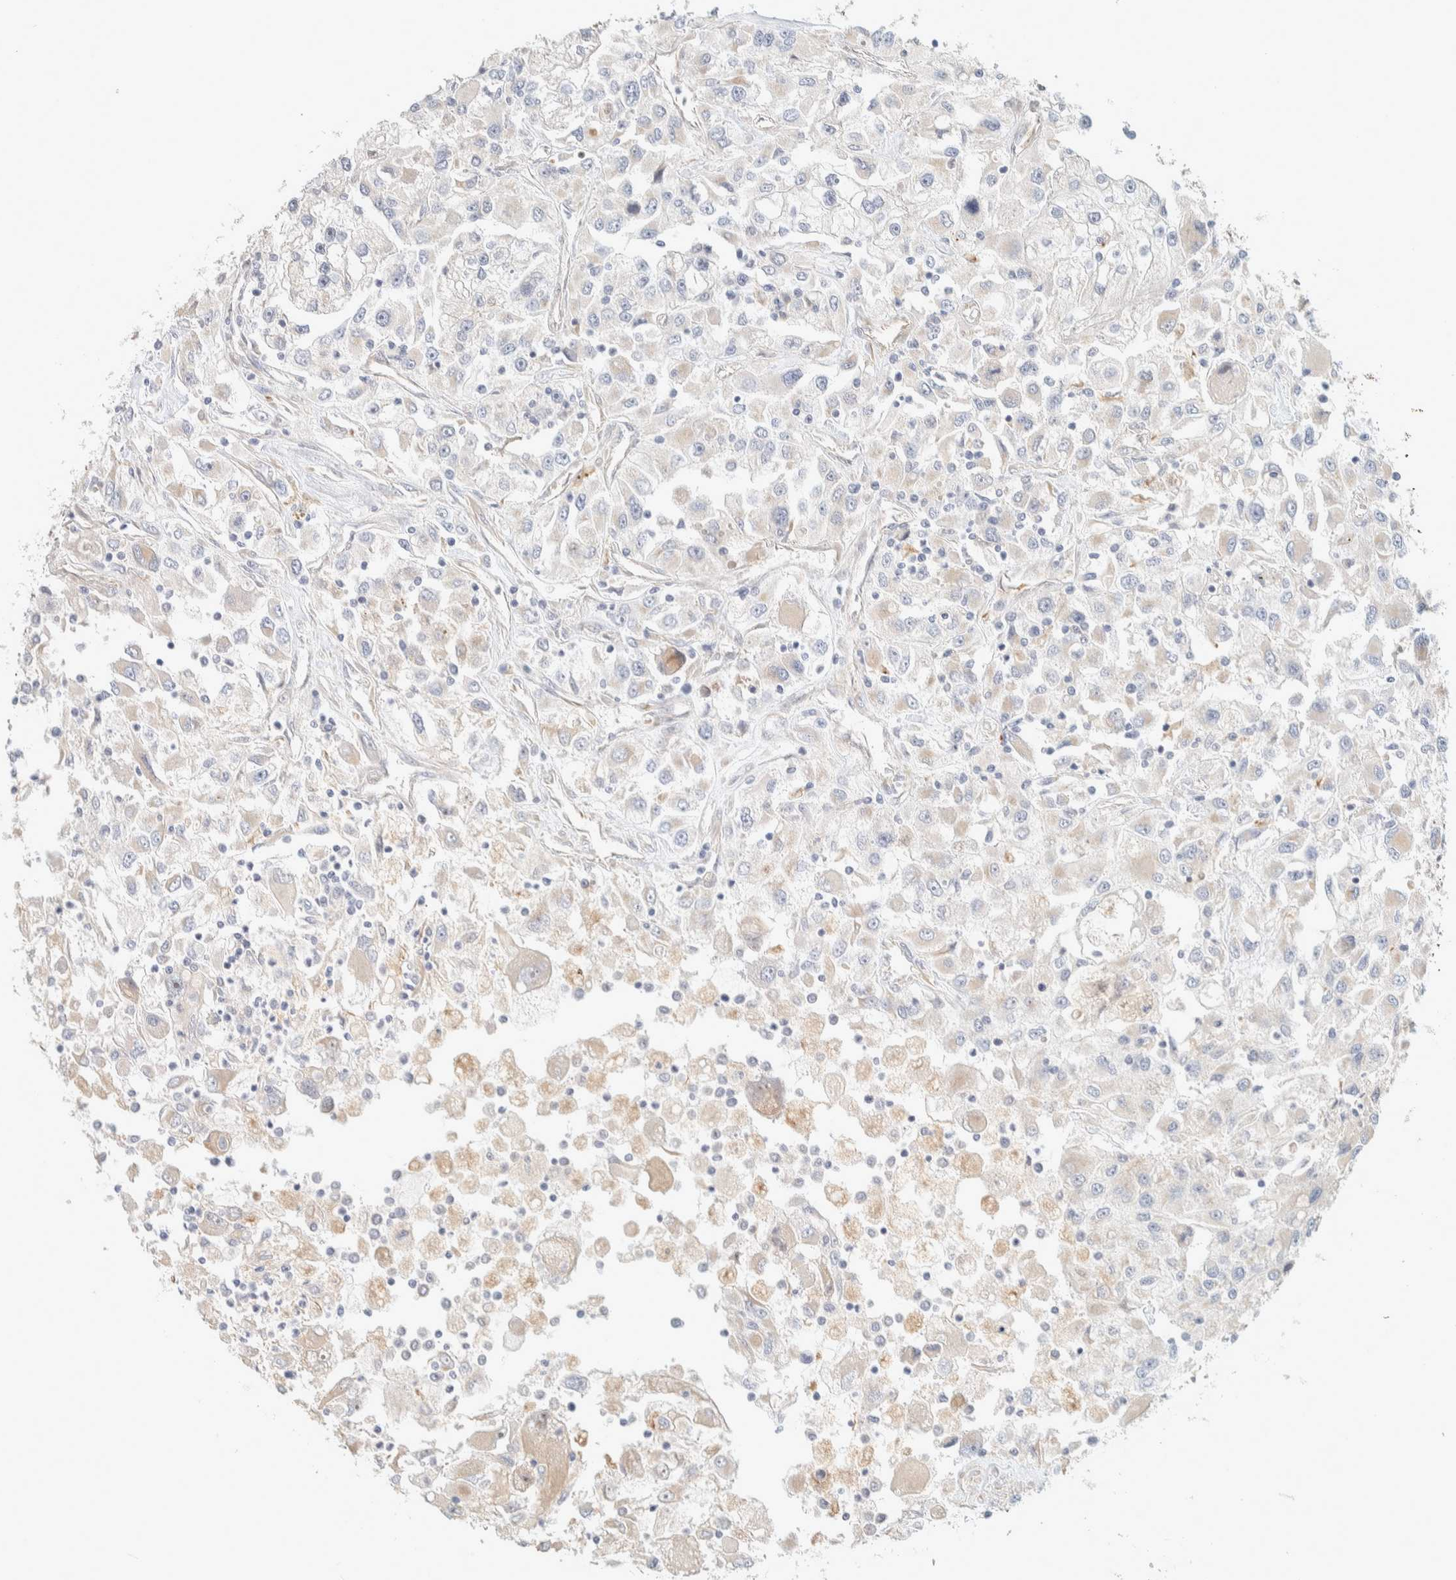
{"staining": {"intensity": "negative", "quantity": "none", "location": "none"}, "tissue": "renal cancer", "cell_type": "Tumor cells", "image_type": "cancer", "snomed": [{"axis": "morphology", "description": "Adenocarcinoma, NOS"}, {"axis": "topography", "description": "Kidney"}], "caption": "Renal adenocarcinoma was stained to show a protein in brown. There is no significant staining in tumor cells.", "gene": "CDR2", "patient": {"sex": "female", "age": 52}}